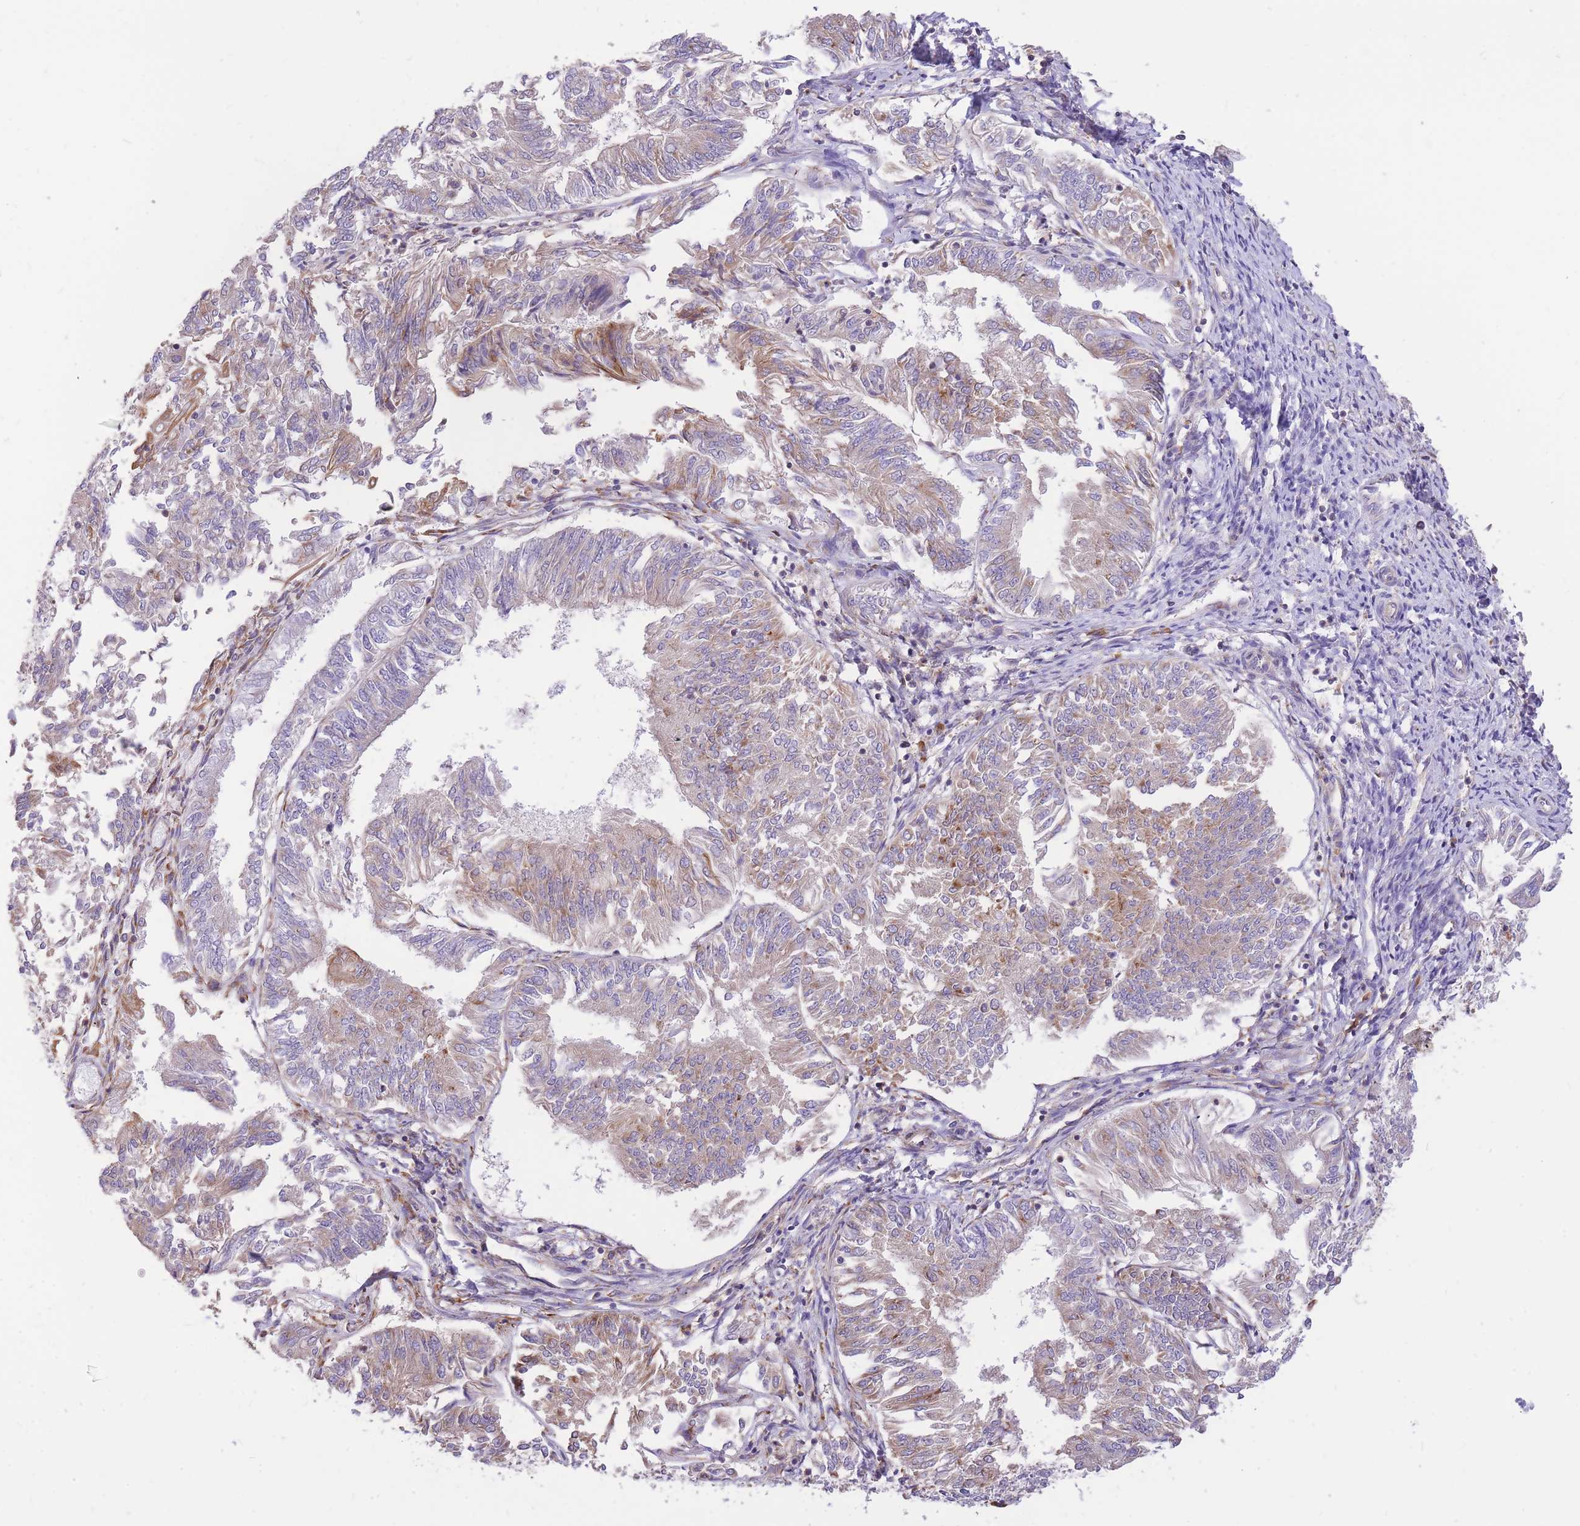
{"staining": {"intensity": "weak", "quantity": "<25%", "location": "cytoplasmic/membranous"}, "tissue": "endometrial cancer", "cell_type": "Tumor cells", "image_type": "cancer", "snomed": [{"axis": "morphology", "description": "Adenocarcinoma, NOS"}, {"axis": "topography", "description": "Endometrium"}], "caption": "Immunohistochemistry (IHC) of human endometrial cancer (adenocarcinoma) exhibits no staining in tumor cells.", "gene": "GBP7", "patient": {"sex": "female", "age": 58}}